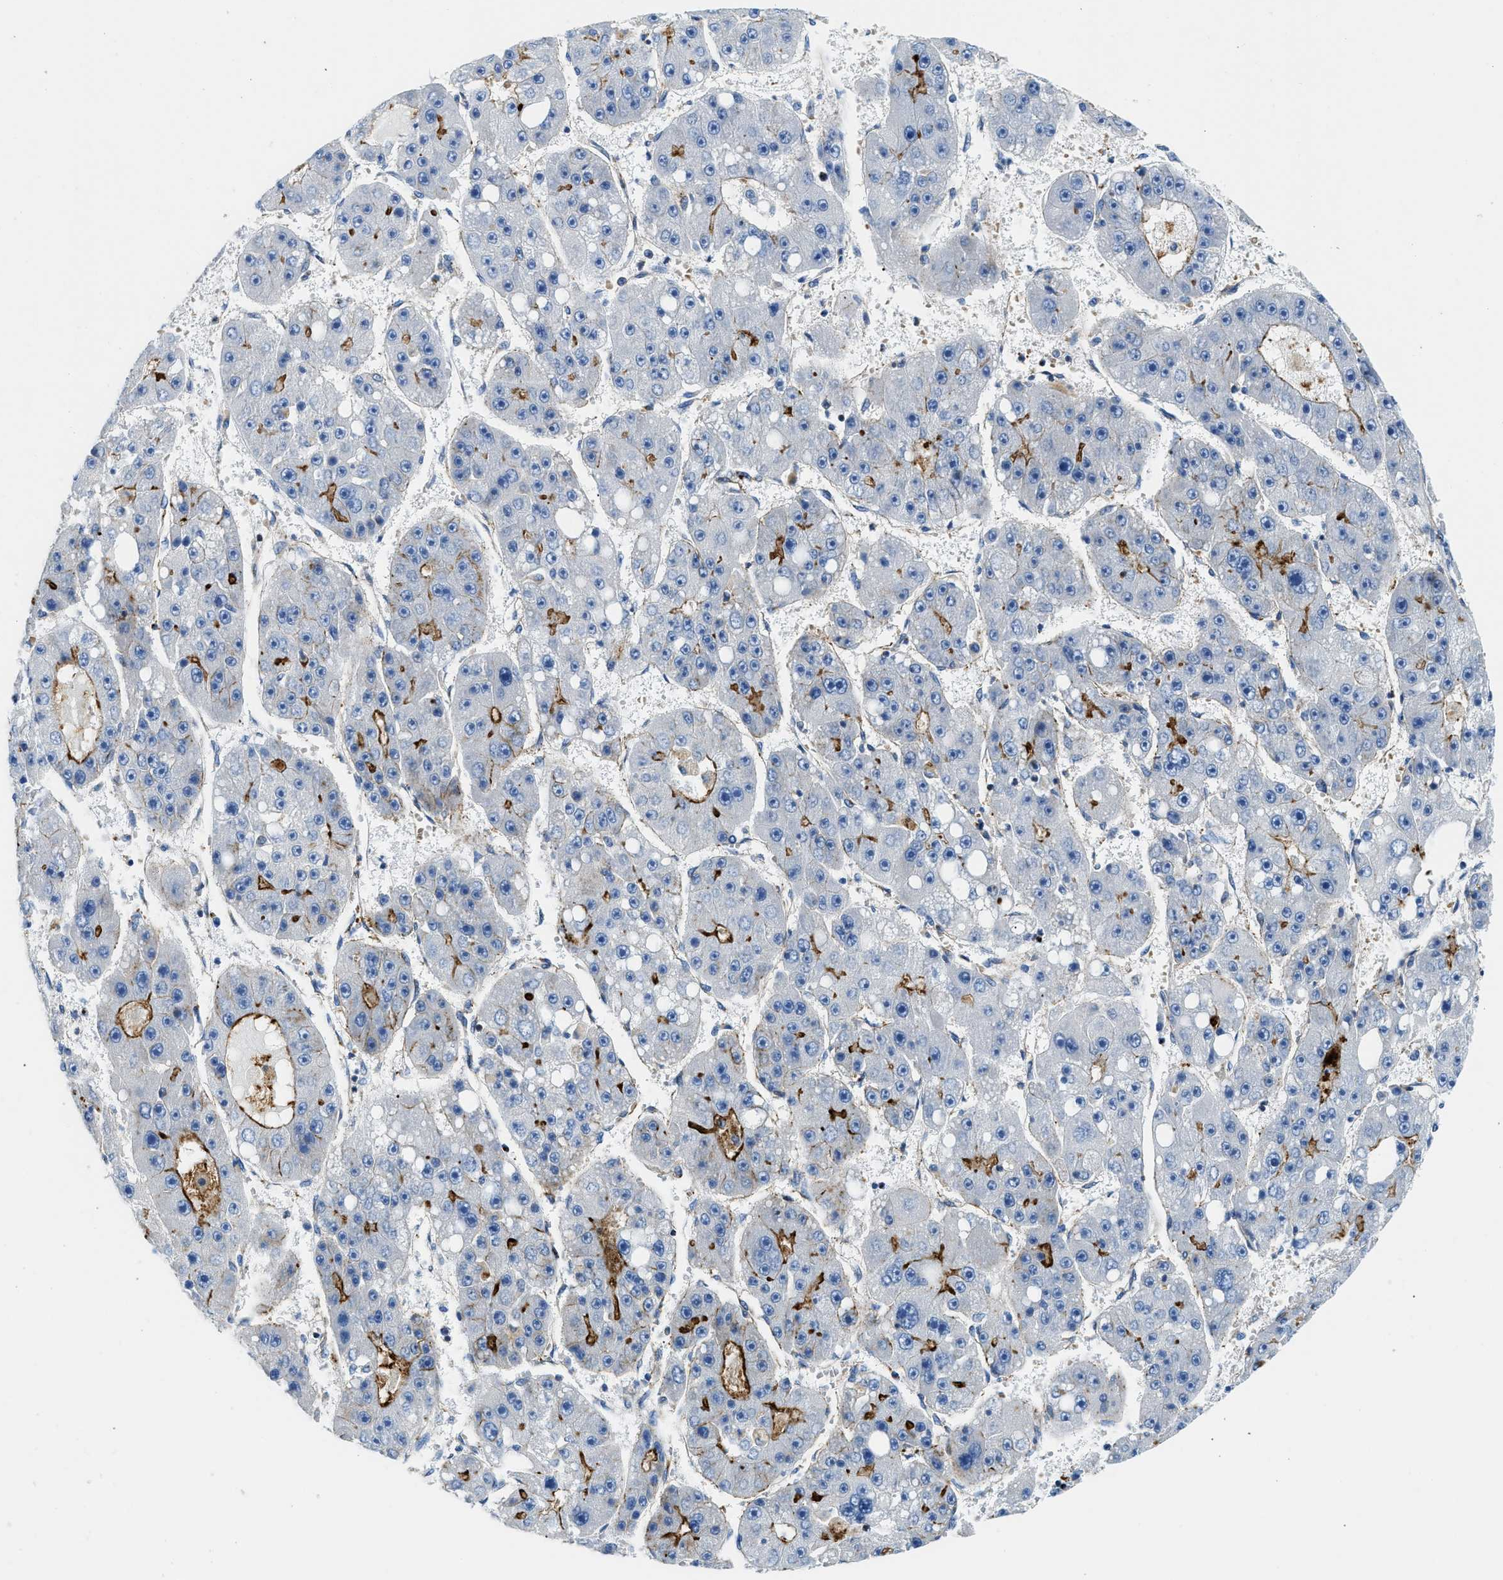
{"staining": {"intensity": "strong", "quantity": "25%-75%", "location": "cytoplasmic/membranous"}, "tissue": "liver cancer", "cell_type": "Tumor cells", "image_type": "cancer", "snomed": [{"axis": "morphology", "description": "Carcinoma, Hepatocellular, NOS"}, {"axis": "topography", "description": "Liver"}], "caption": "The histopathology image reveals immunohistochemical staining of liver hepatocellular carcinoma. There is strong cytoplasmic/membranous expression is identified in about 25%-75% of tumor cells.", "gene": "CUTA", "patient": {"sex": "female", "age": 61}}